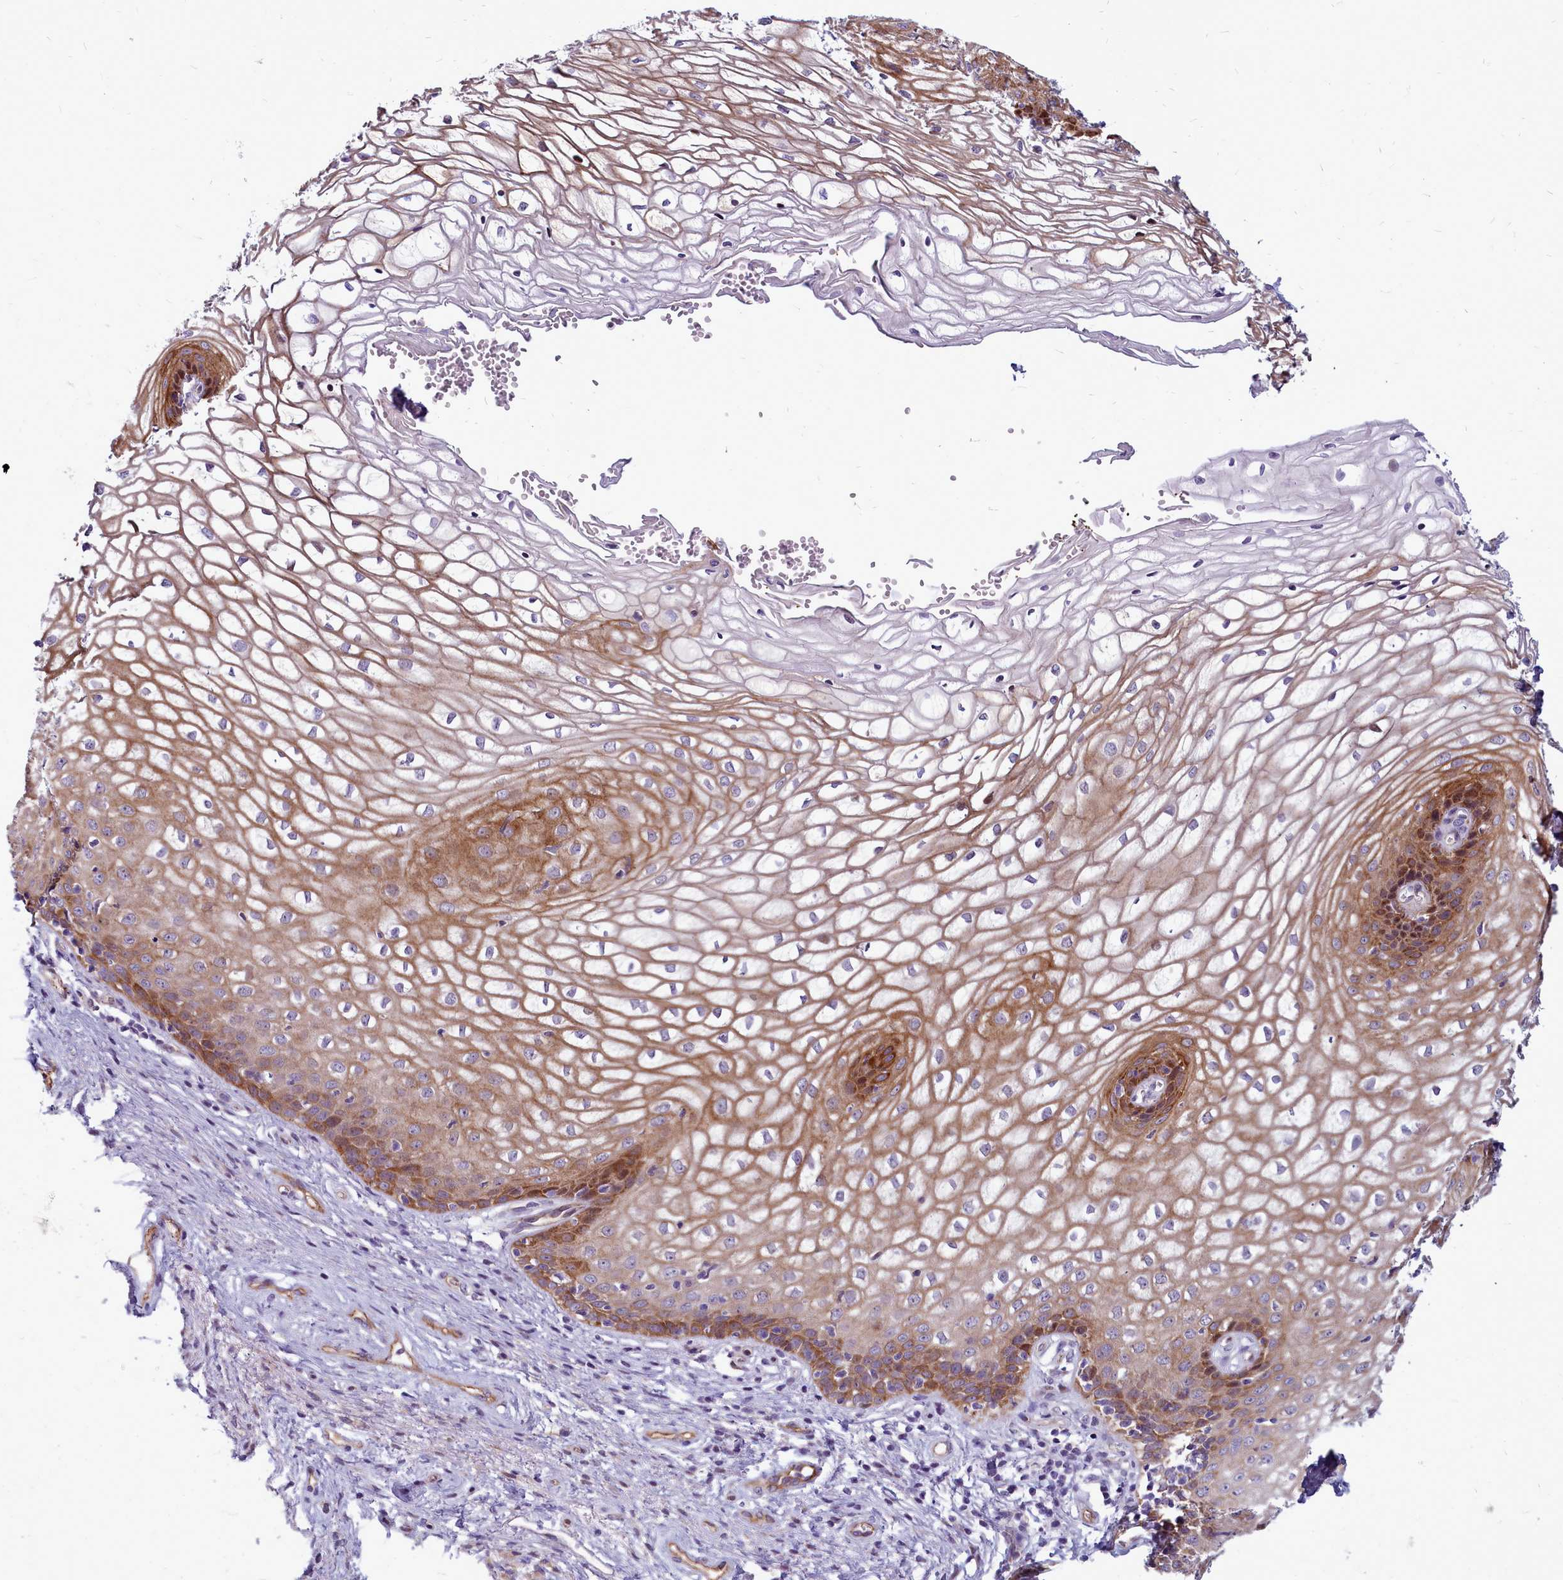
{"staining": {"intensity": "moderate", "quantity": ">75%", "location": "cytoplasmic/membranous"}, "tissue": "vagina", "cell_type": "Squamous epithelial cells", "image_type": "normal", "snomed": [{"axis": "morphology", "description": "Normal tissue, NOS"}, {"axis": "topography", "description": "Vagina"}], "caption": "IHC of benign vagina shows medium levels of moderate cytoplasmic/membranous staining in about >75% of squamous epithelial cells.", "gene": "TTC5", "patient": {"sex": "female", "age": 34}}